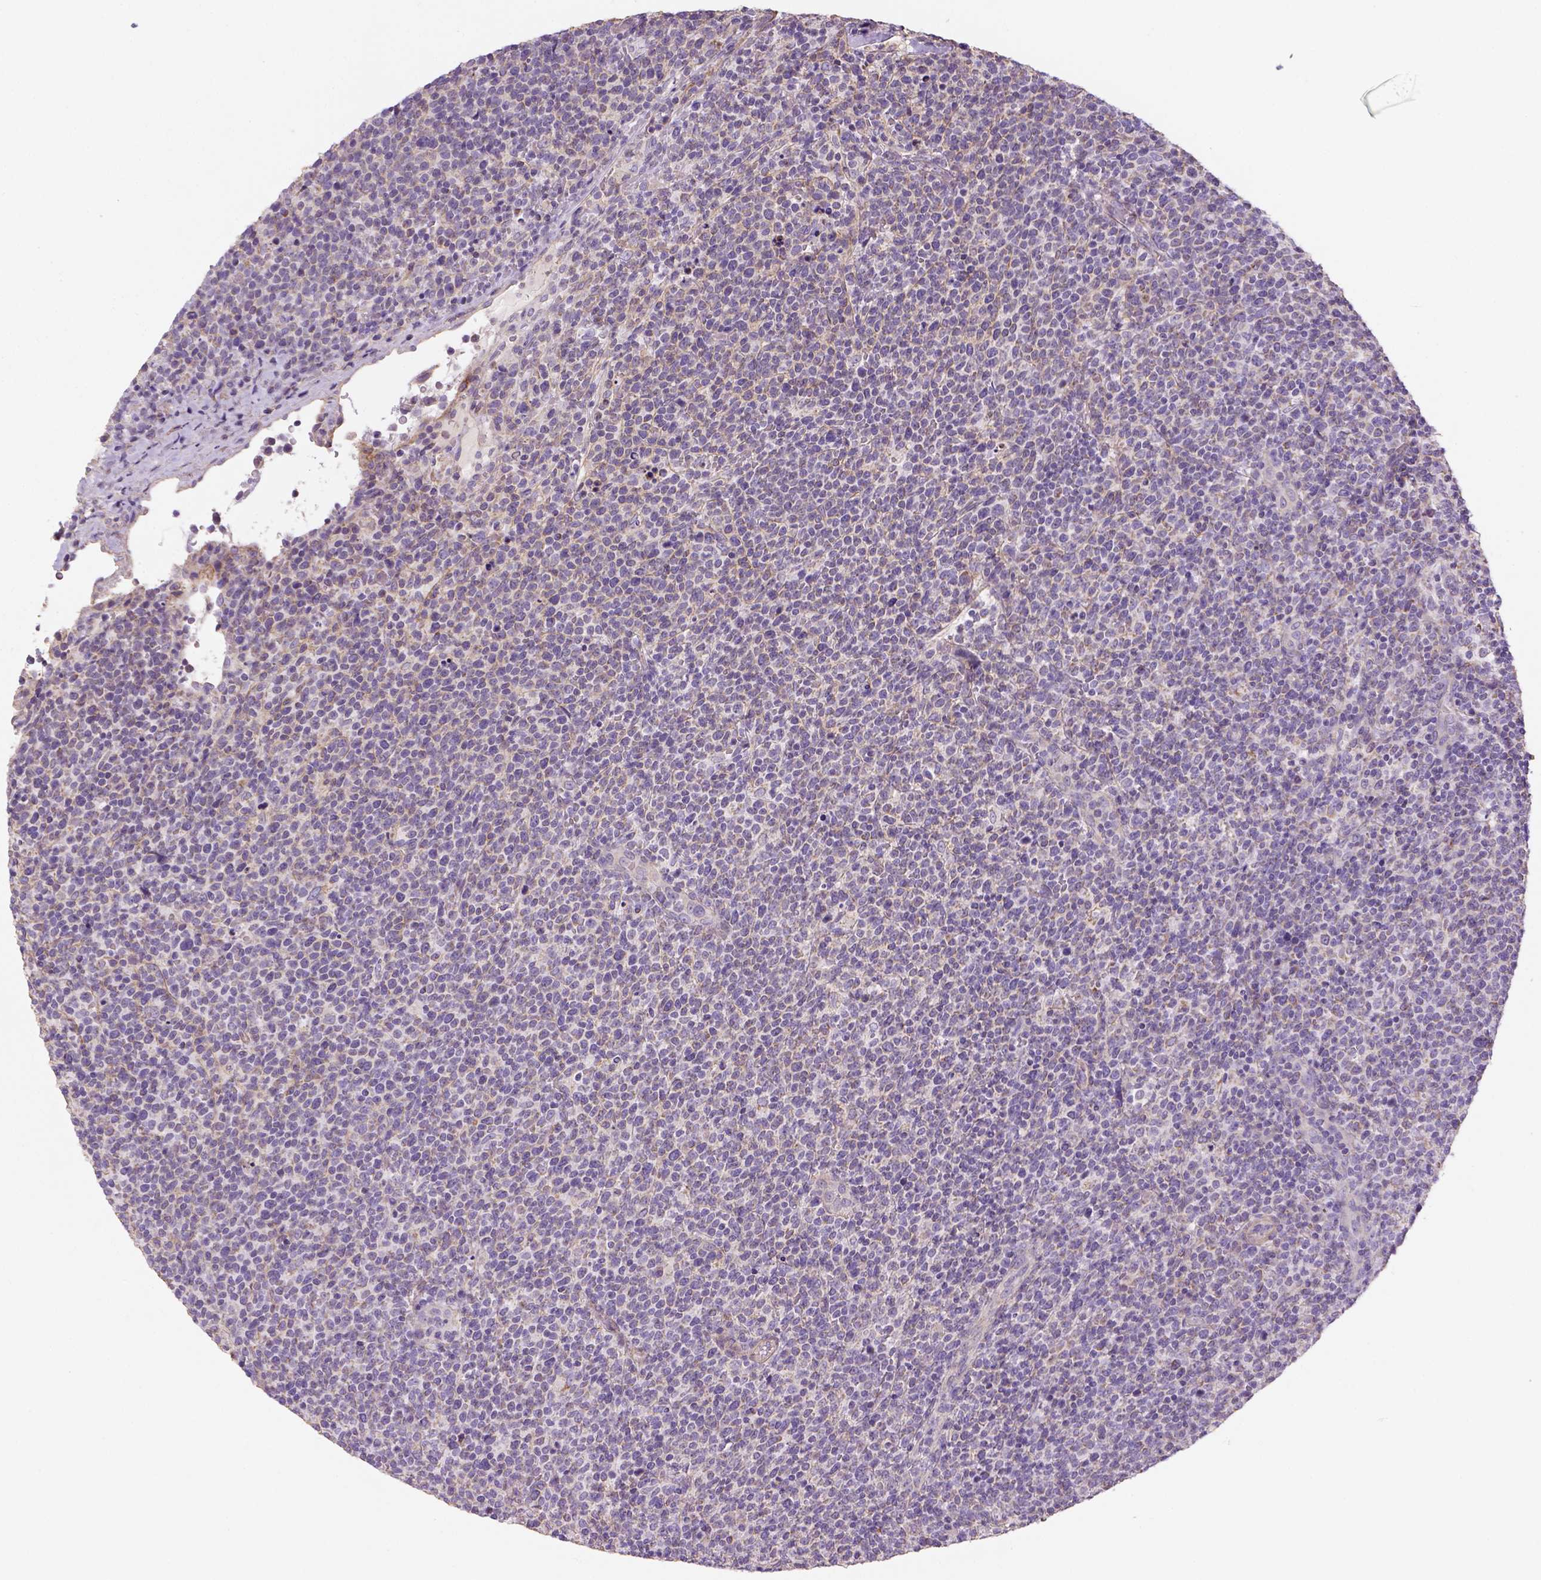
{"staining": {"intensity": "negative", "quantity": "none", "location": "none"}, "tissue": "lymphoma", "cell_type": "Tumor cells", "image_type": "cancer", "snomed": [{"axis": "morphology", "description": "Malignant lymphoma, non-Hodgkin's type, High grade"}, {"axis": "topography", "description": "Lymph node"}], "caption": "High-grade malignant lymphoma, non-Hodgkin's type stained for a protein using immunohistochemistry shows no expression tumor cells.", "gene": "HTRA1", "patient": {"sex": "male", "age": 61}}